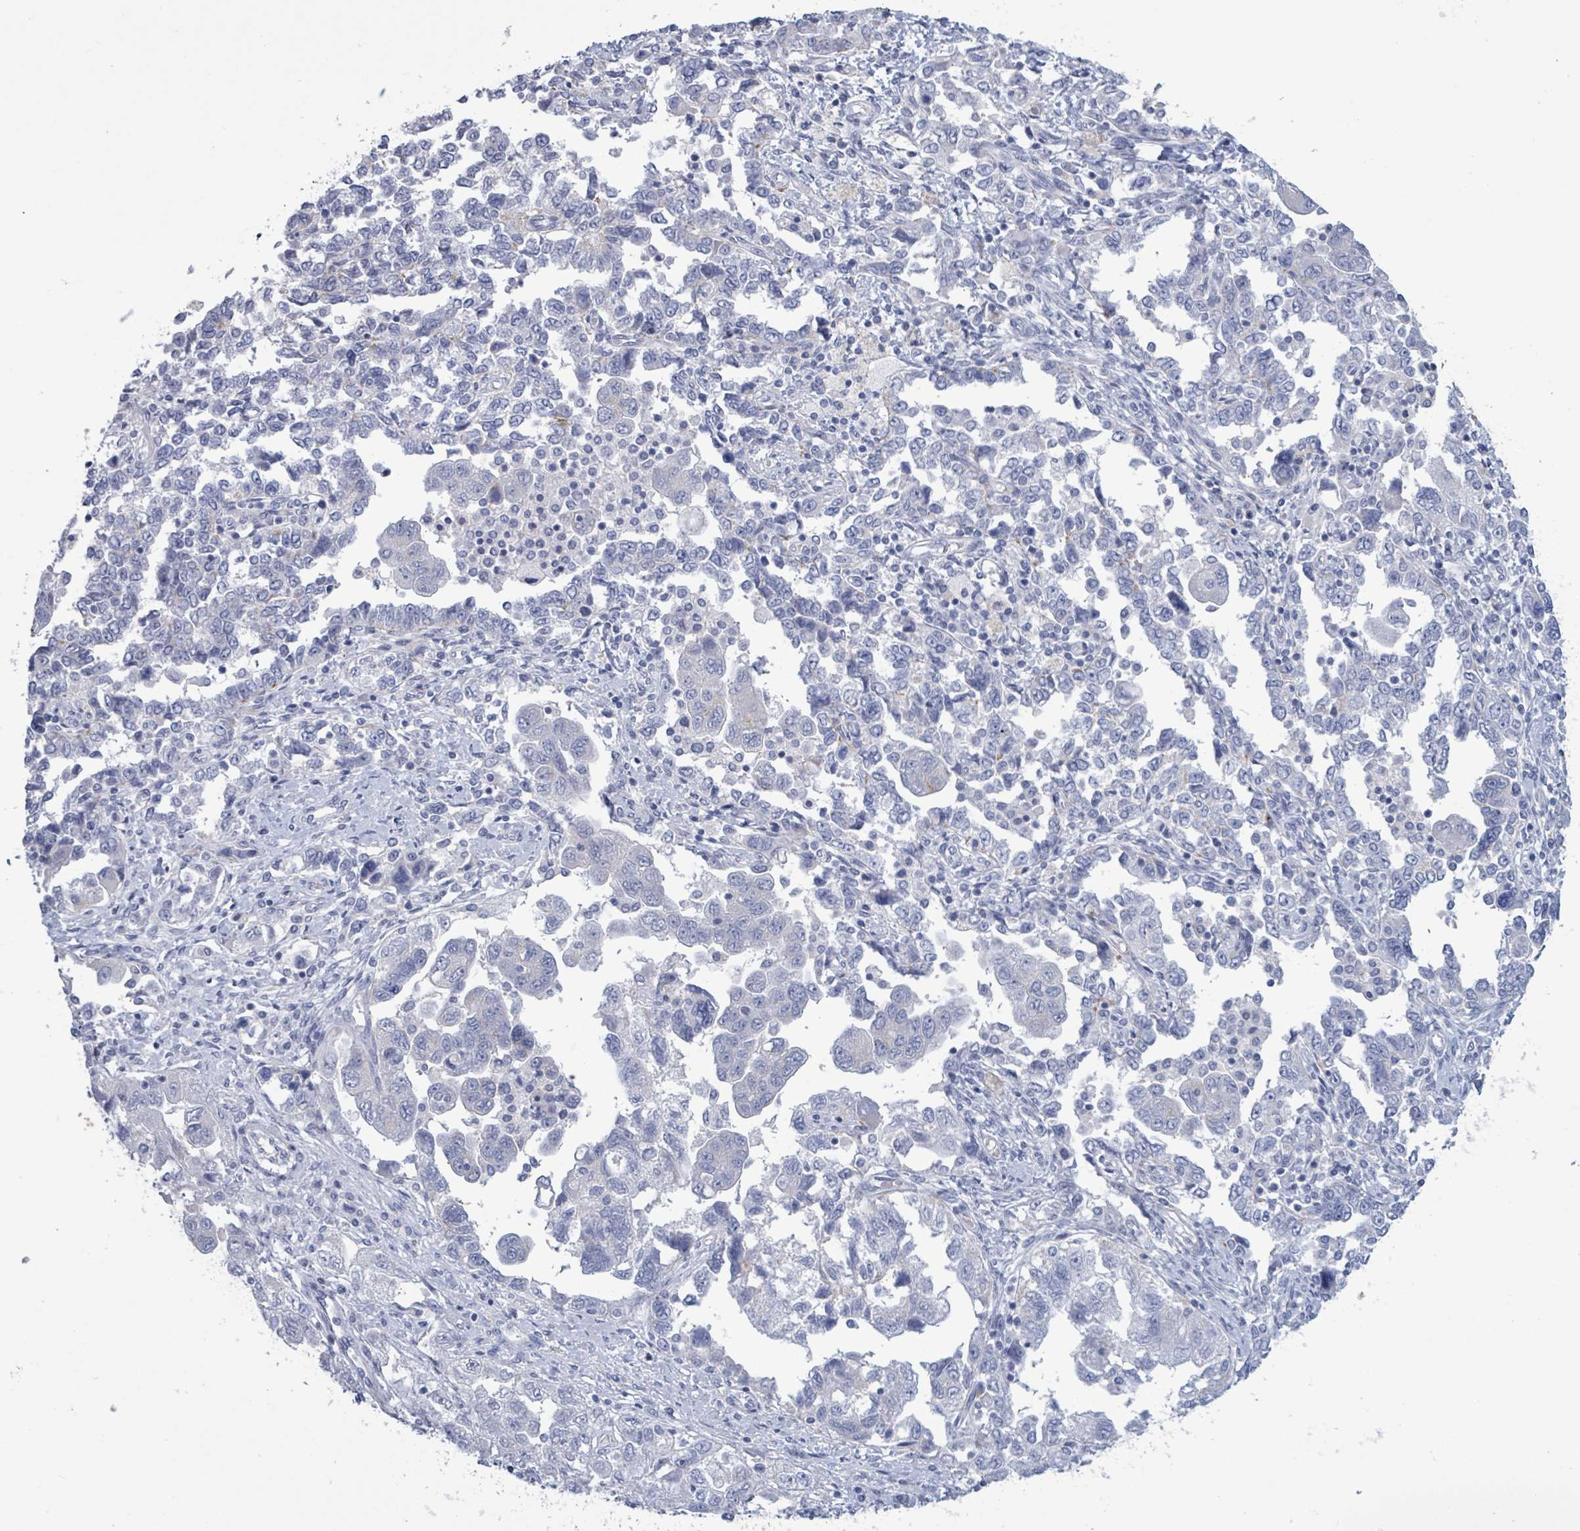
{"staining": {"intensity": "negative", "quantity": "none", "location": "none"}, "tissue": "ovarian cancer", "cell_type": "Tumor cells", "image_type": "cancer", "snomed": [{"axis": "morphology", "description": "Carcinoma, NOS"}, {"axis": "morphology", "description": "Cystadenocarcinoma, serous, NOS"}, {"axis": "topography", "description": "Ovary"}], "caption": "Immunohistochemistry (IHC) photomicrograph of neoplastic tissue: ovarian cancer stained with DAB exhibits no significant protein staining in tumor cells.", "gene": "PKLR", "patient": {"sex": "female", "age": 69}}